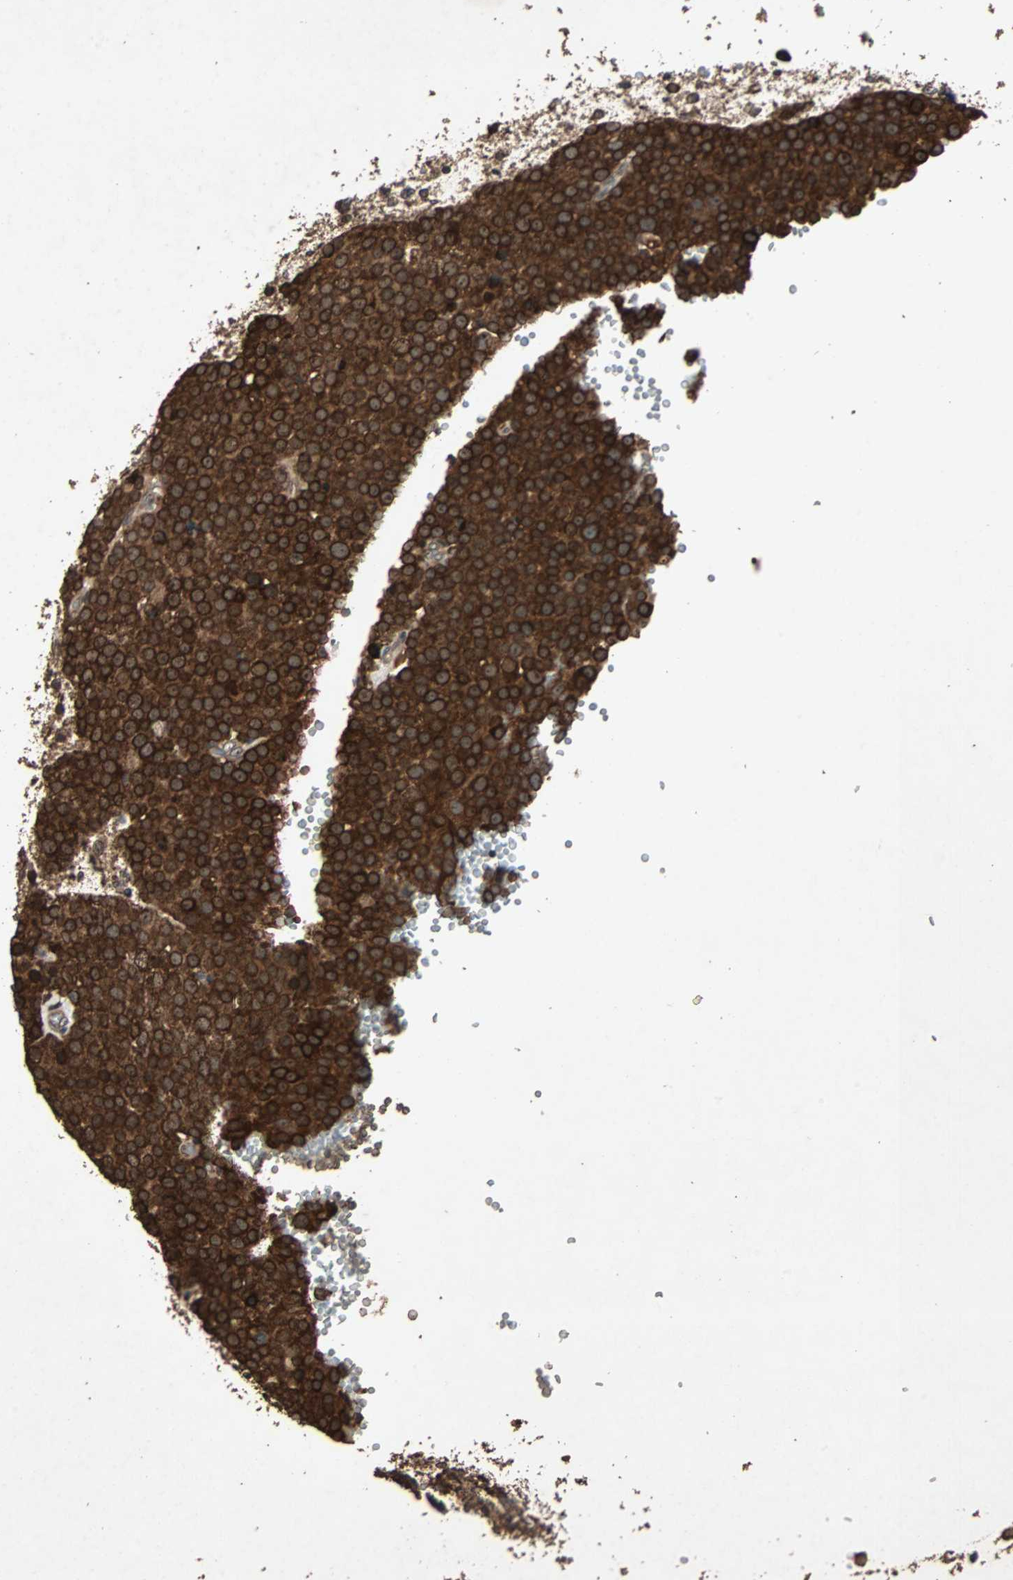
{"staining": {"intensity": "strong", "quantity": ">75%", "location": "cytoplasmic/membranous"}, "tissue": "testis cancer", "cell_type": "Tumor cells", "image_type": "cancer", "snomed": [{"axis": "morphology", "description": "Seminoma, NOS"}, {"axis": "topography", "description": "Testis"}], "caption": "DAB immunohistochemical staining of testis cancer displays strong cytoplasmic/membranous protein positivity in approximately >75% of tumor cells. The protein of interest is shown in brown color, while the nuclei are stained blue.", "gene": "LAMTOR5", "patient": {"sex": "male", "age": 71}}